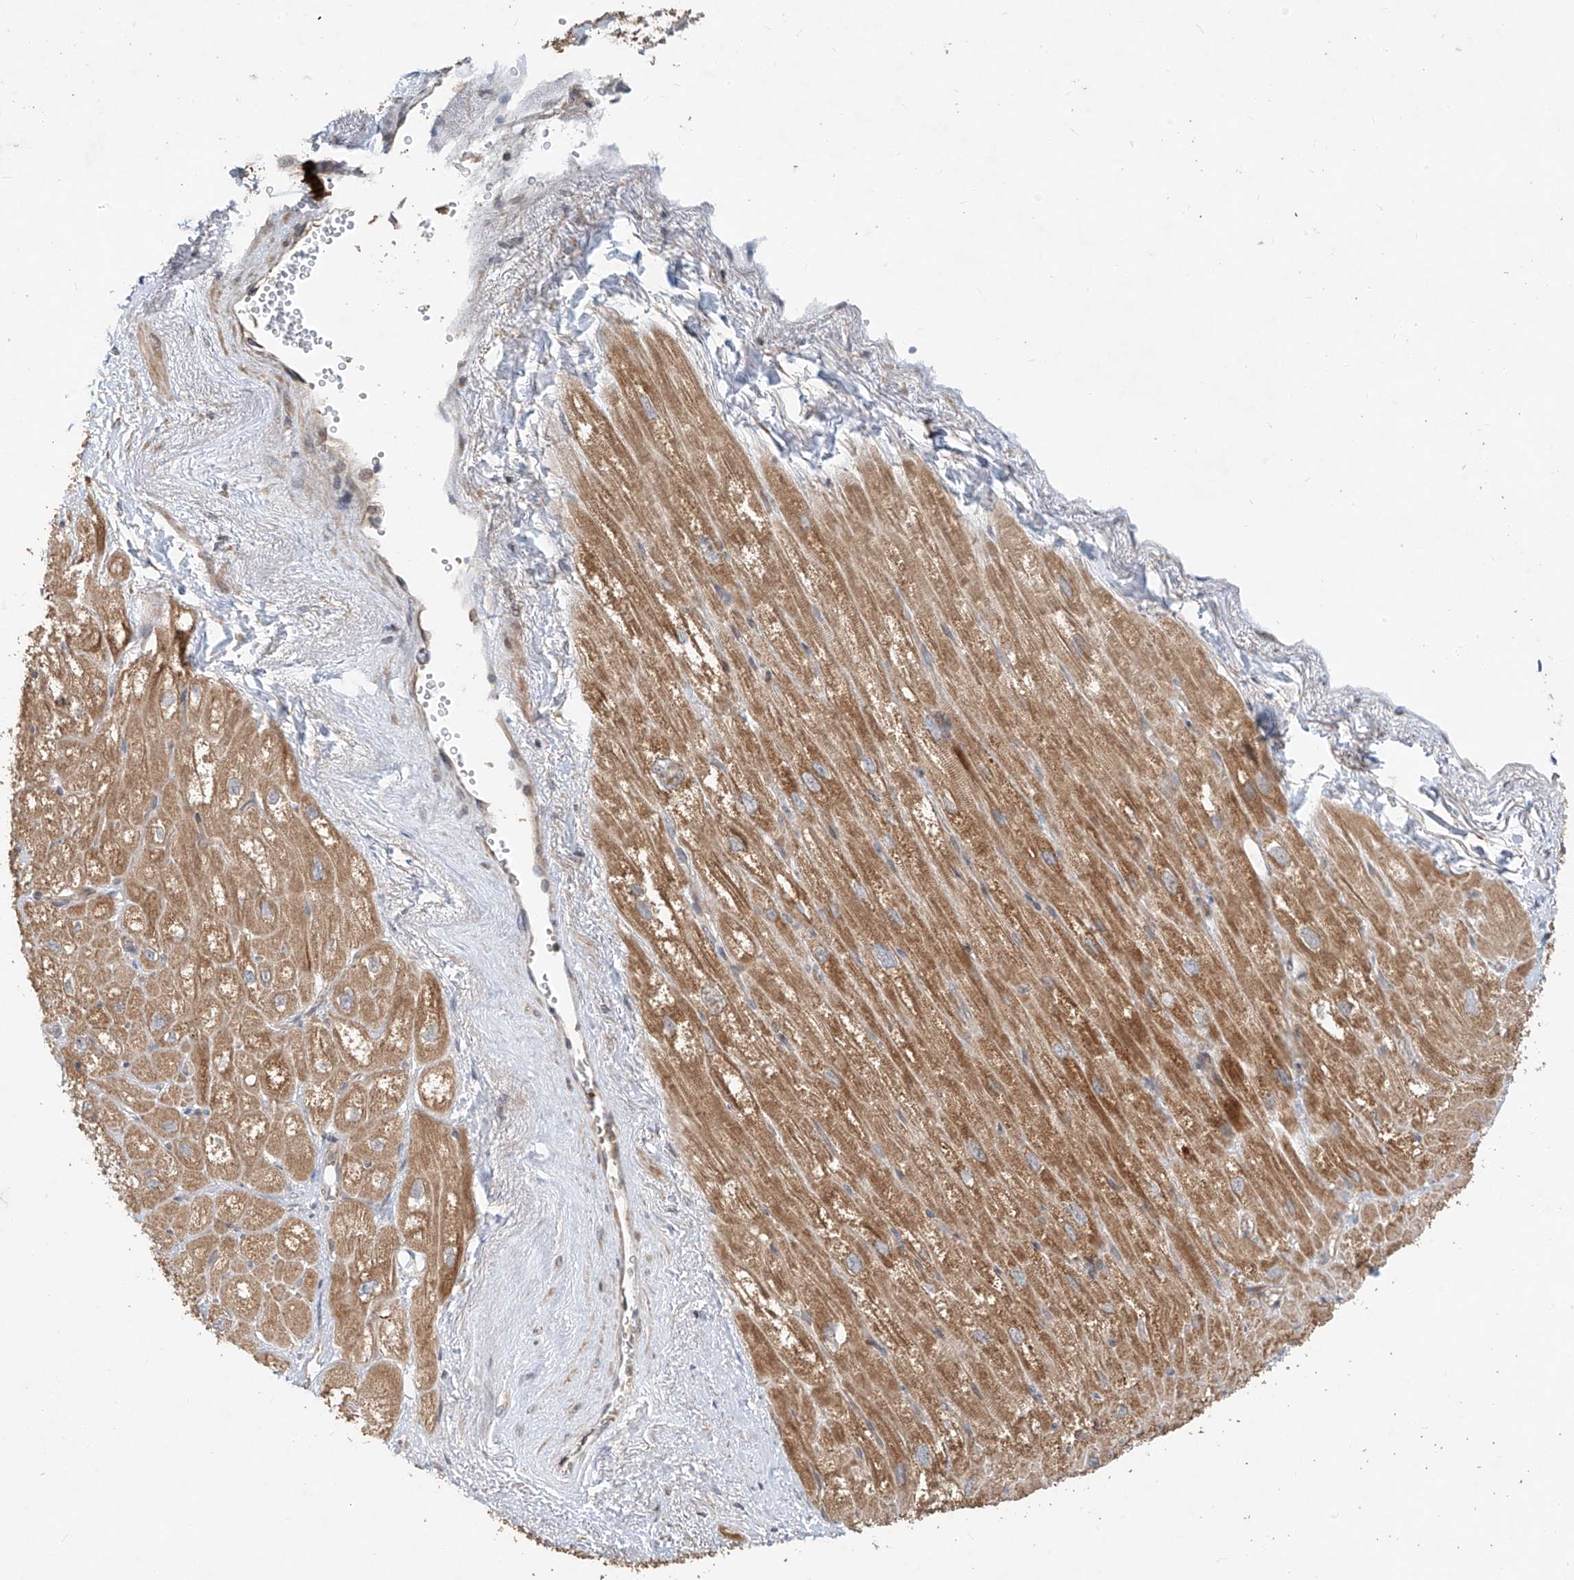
{"staining": {"intensity": "moderate", "quantity": ">75%", "location": "cytoplasmic/membranous"}, "tissue": "heart muscle", "cell_type": "Cardiomyocytes", "image_type": "normal", "snomed": [{"axis": "morphology", "description": "Normal tissue, NOS"}, {"axis": "topography", "description": "Heart"}], "caption": "Immunohistochemistry (IHC) photomicrograph of benign heart muscle stained for a protein (brown), which demonstrates medium levels of moderate cytoplasmic/membranous positivity in about >75% of cardiomyocytes.", "gene": "TMEM61", "patient": {"sex": "male", "age": 50}}